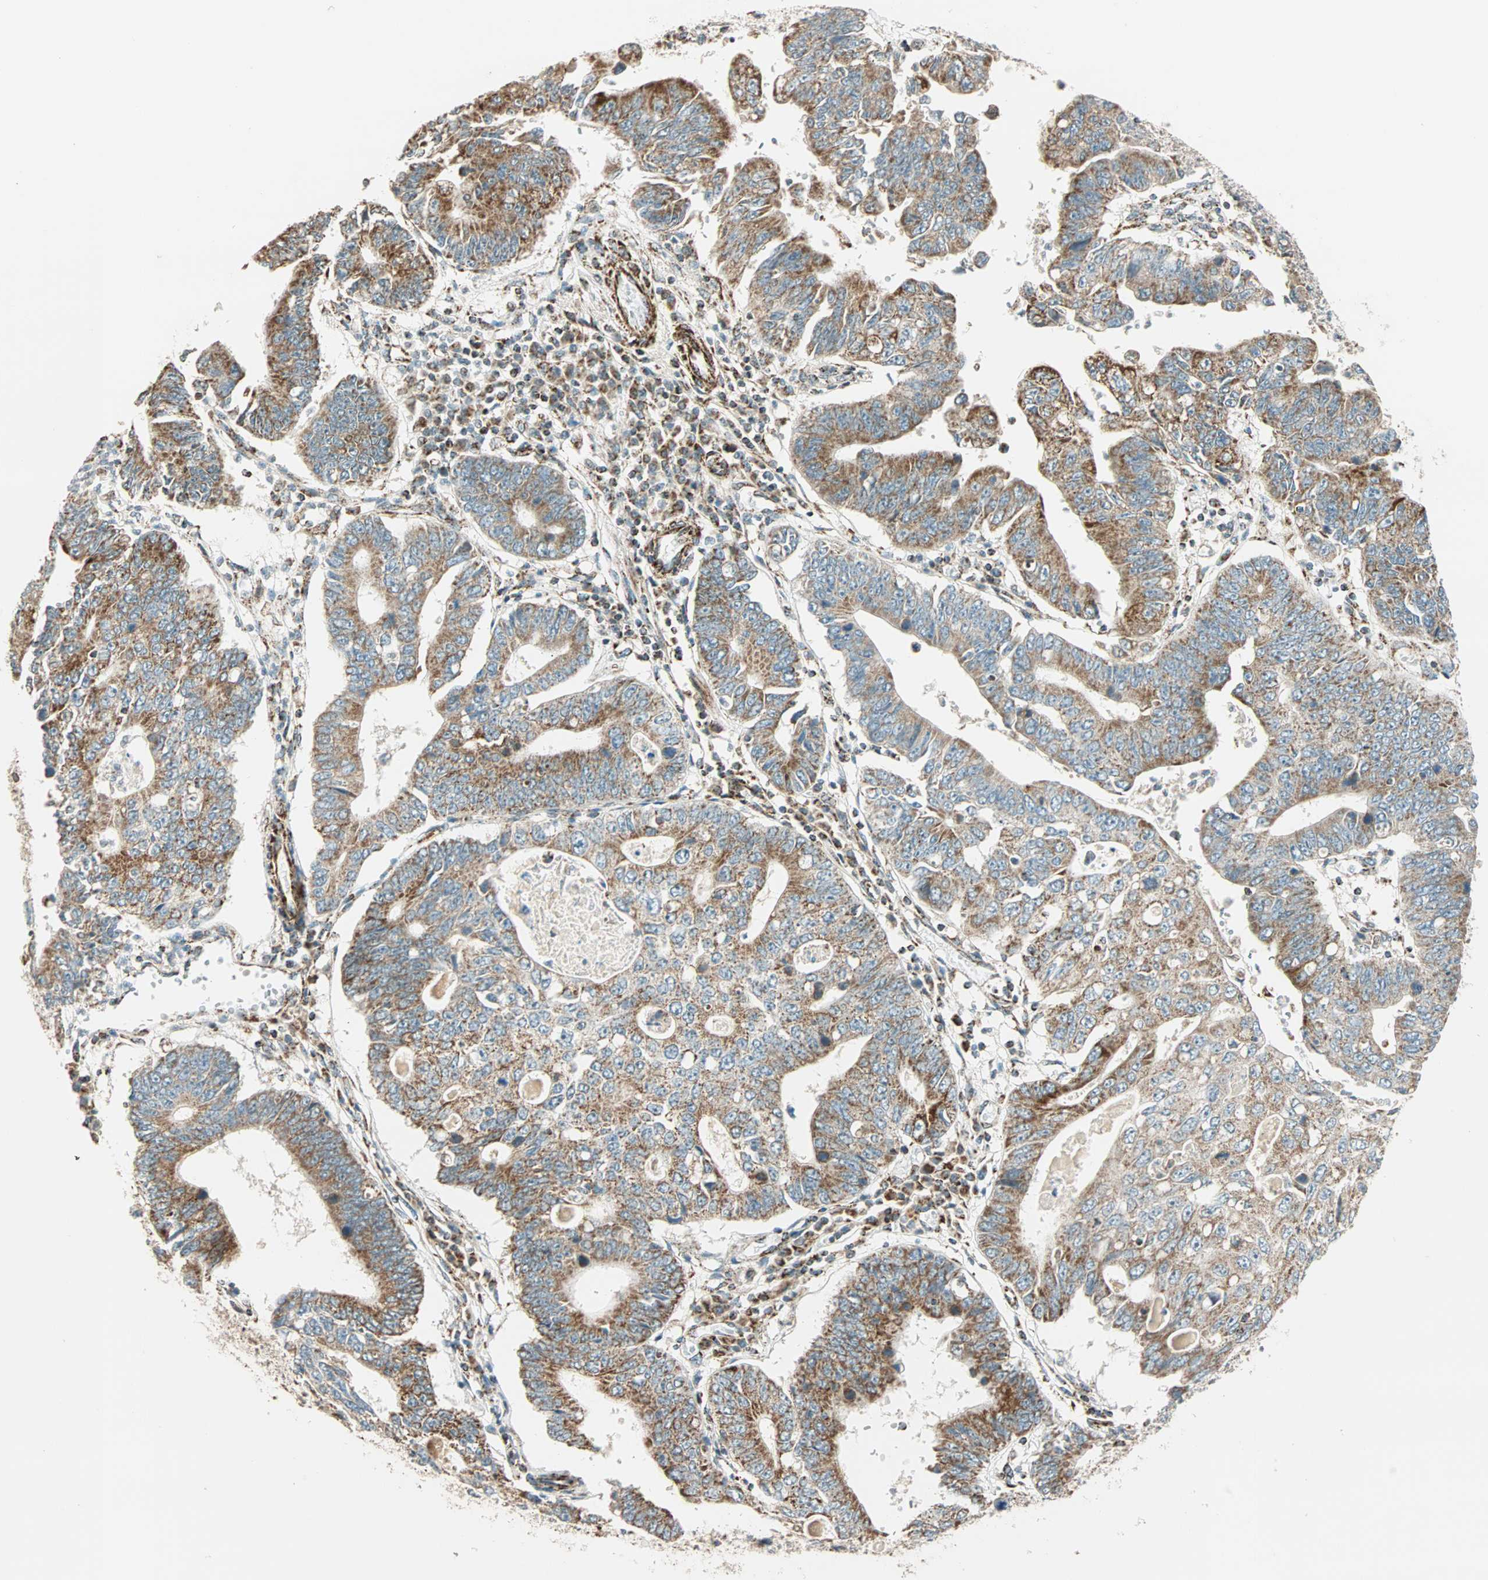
{"staining": {"intensity": "moderate", "quantity": ">75%", "location": "cytoplasmic/membranous"}, "tissue": "stomach cancer", "cell_type": "Tumor cells", "image_type": "cancer", "snomed": [{"axis": "morphology", "description": "Adenocarcinoma, NOS"}, {"axis": "topography", "description": "Stomach"}], "caption": "DAB (3,3'-diaminobenzidine) immunohistochemical staining of stomach cancer (adenocarcinoma) displays moderate cytoplasmic/membranous protein staining in approximately >75% of tumor cells.", "gene": "SPRY4", "patient": {"sex": "male", "age": 59}}